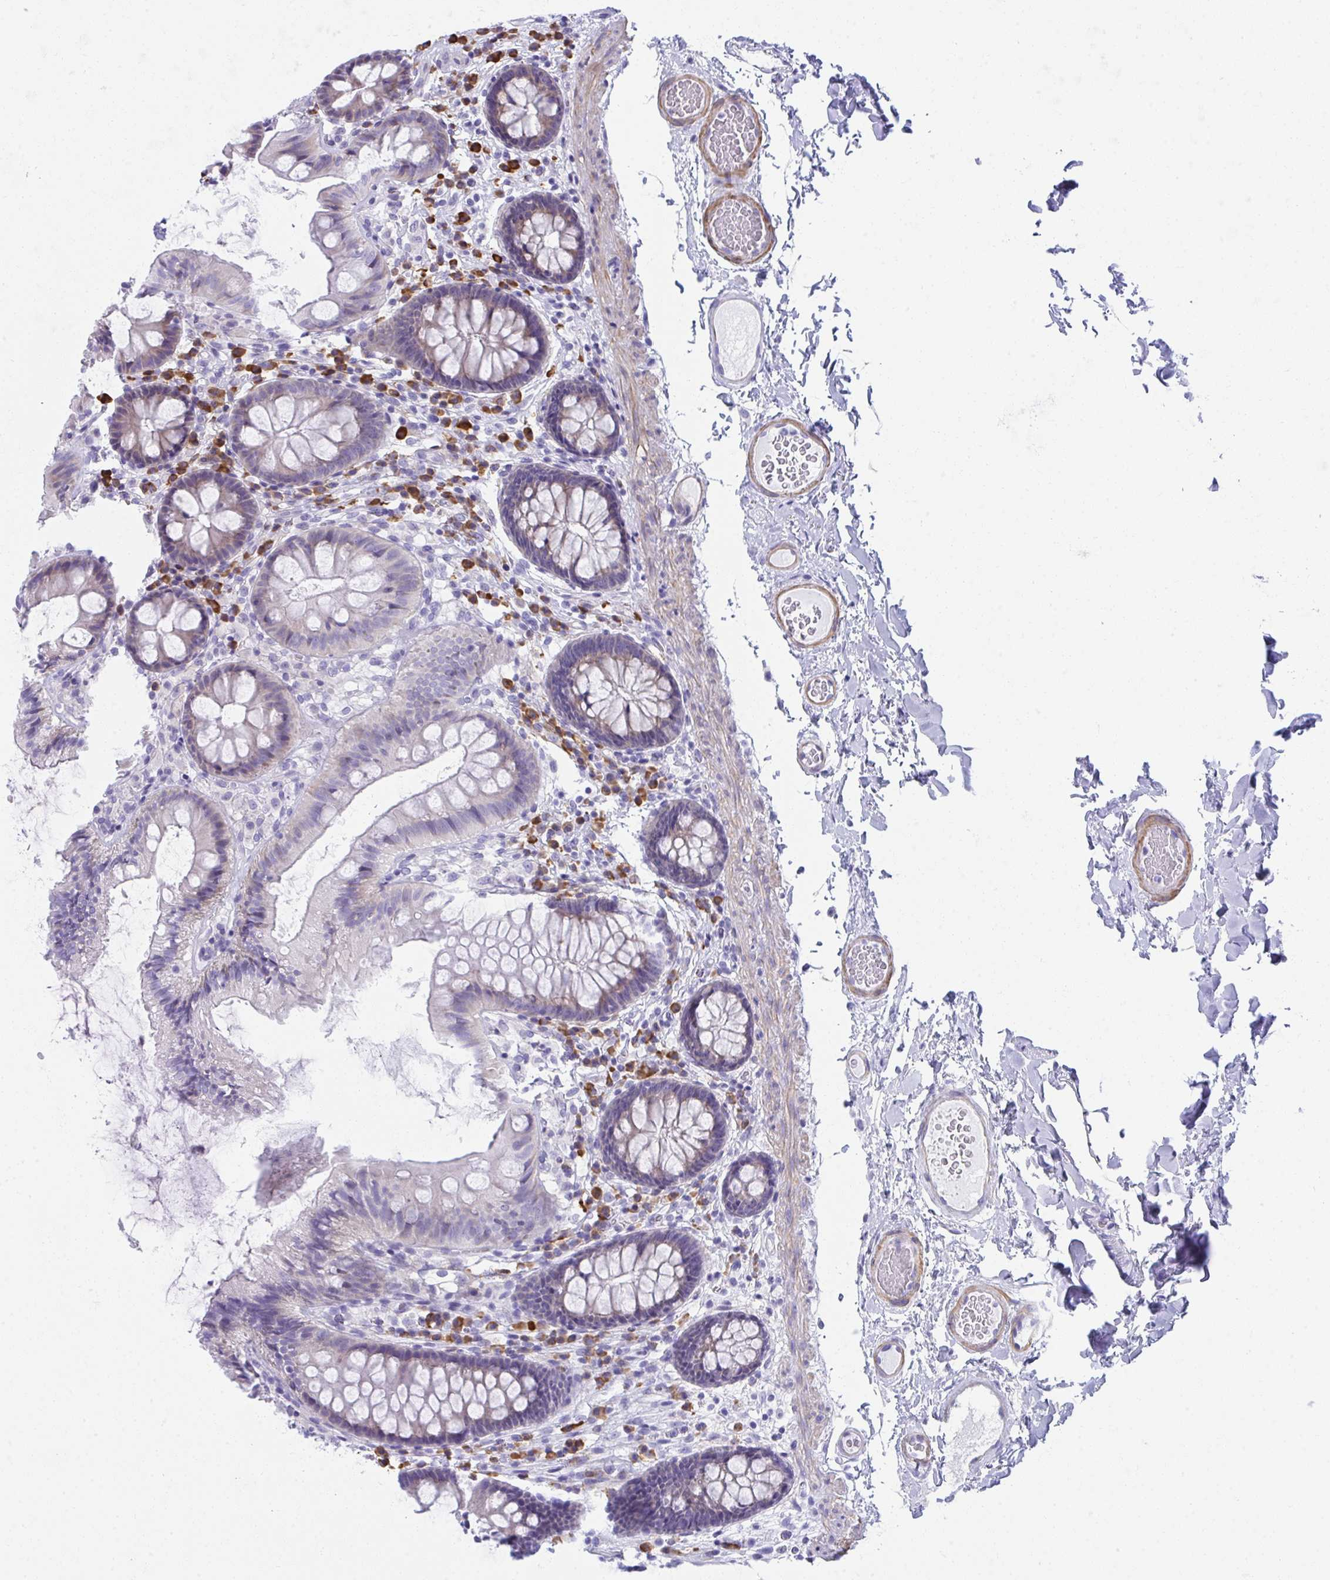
{"staining": {"intensity": "negative", "quantity": "none", "location": "none"}, "tissue": "colon", "cell_type": "Endothelial cells", "image_type": "normal", "snomed": [{"axis": "morphology", "description": "Normal tissue, NOS"}, {"axis": "topography", "description": "Colon"}], "caption": "Endothelial cells are negative for brown protein staining in benign colon. (DAB (3,3'-diaminobenzidine) immunohistochemistry (IHC) with hematoxylin counter stain).", "gene": "PUS7L", "patient": {"sex": "male", "age": 84}}